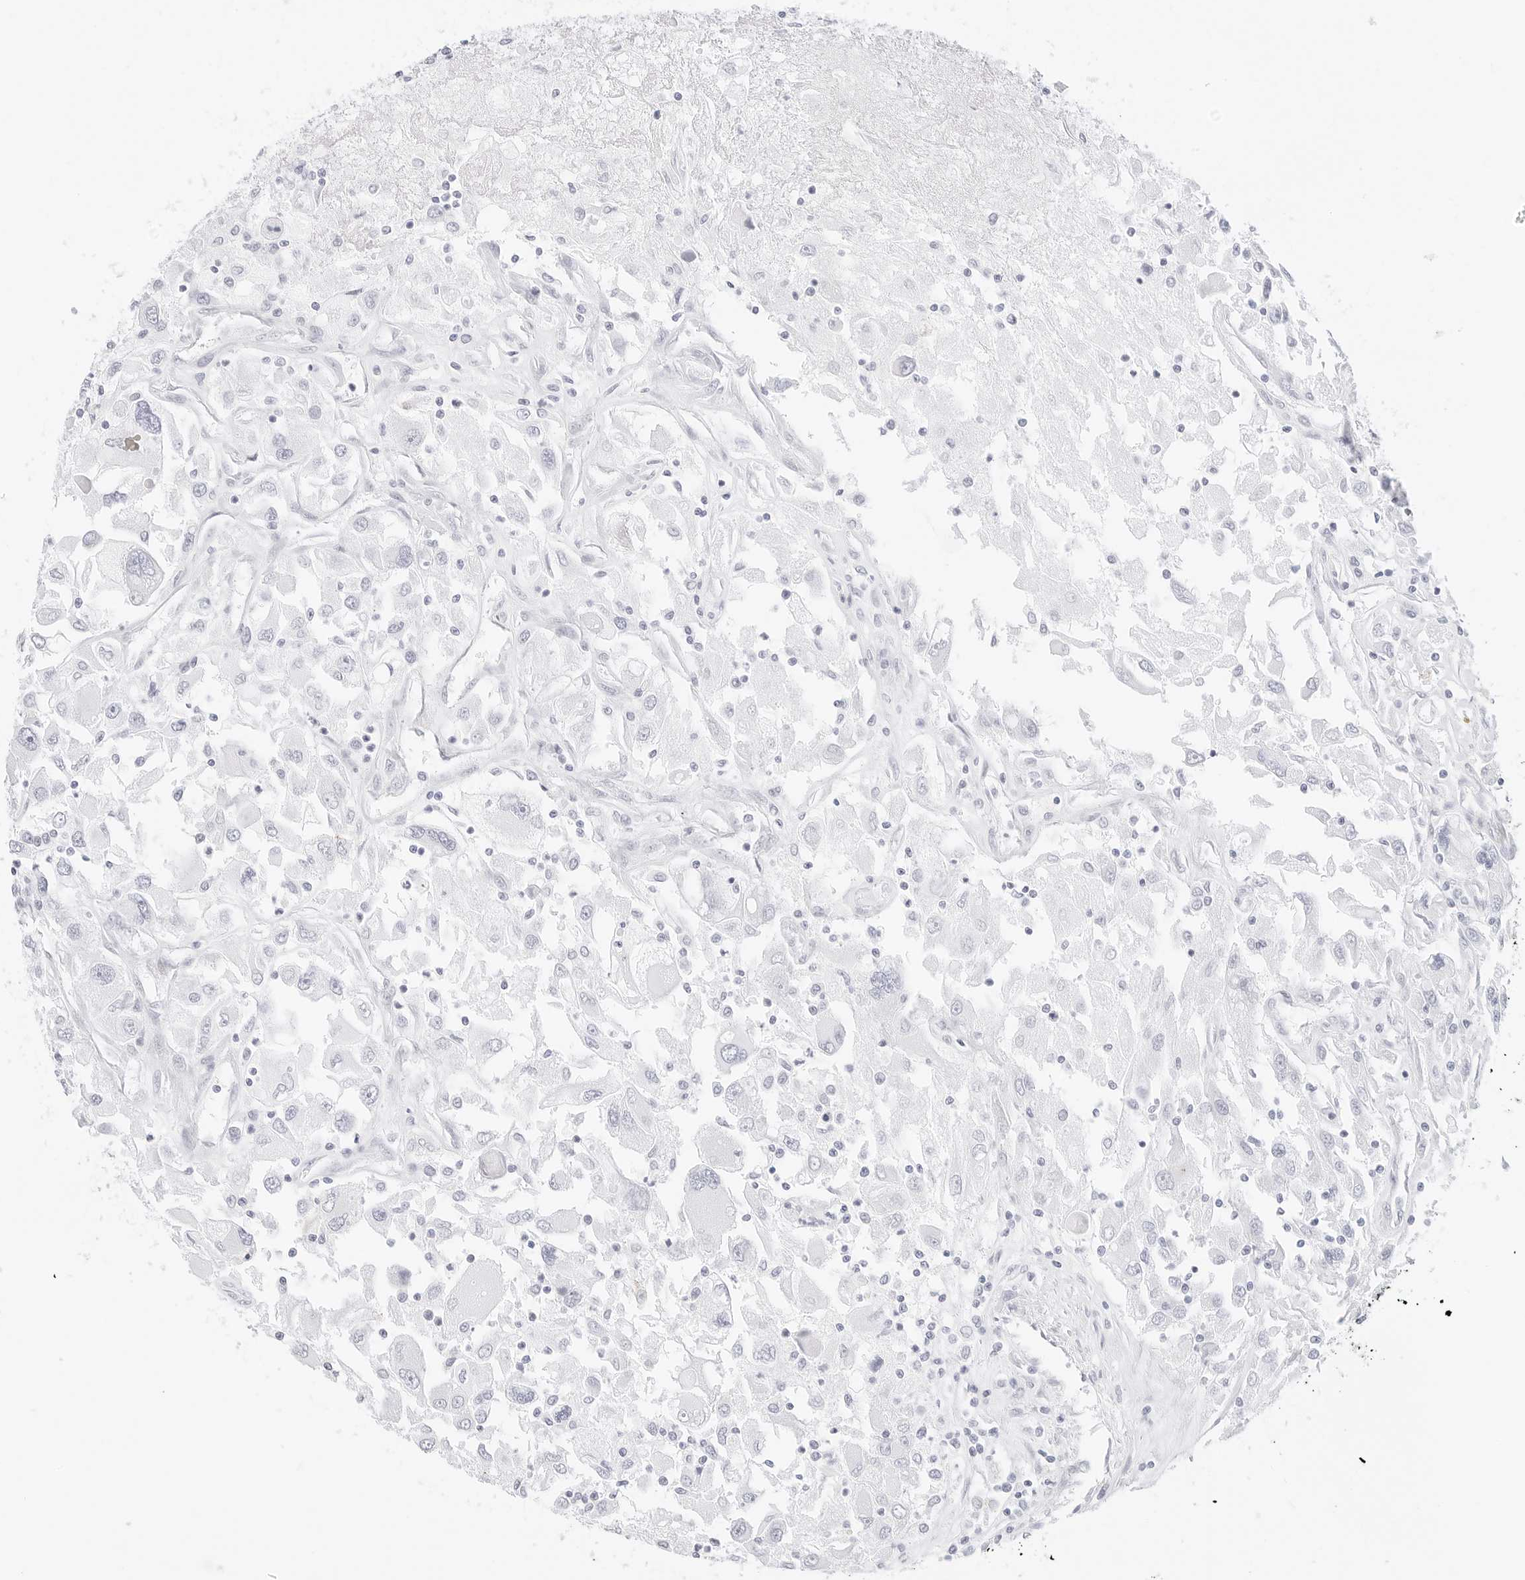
{"staining": {"intensity": "negative", "quantity": "none", "location": "none"}, "tissue": "renal cancer", "cell_type": "Tumor cells", "image_type": "cancer", "snomed": [{"axis": "morphology", "description": "Adenocarcinoma, NOS"}, {"axis": "topography", "description": "Kidney"}], "caption": "DAB immunohistochemical staining of renal cancer demonstrates no significant expression in tumor cells.", "gene": "CDH1", "patient": {"sex": "female", "age": 52}}